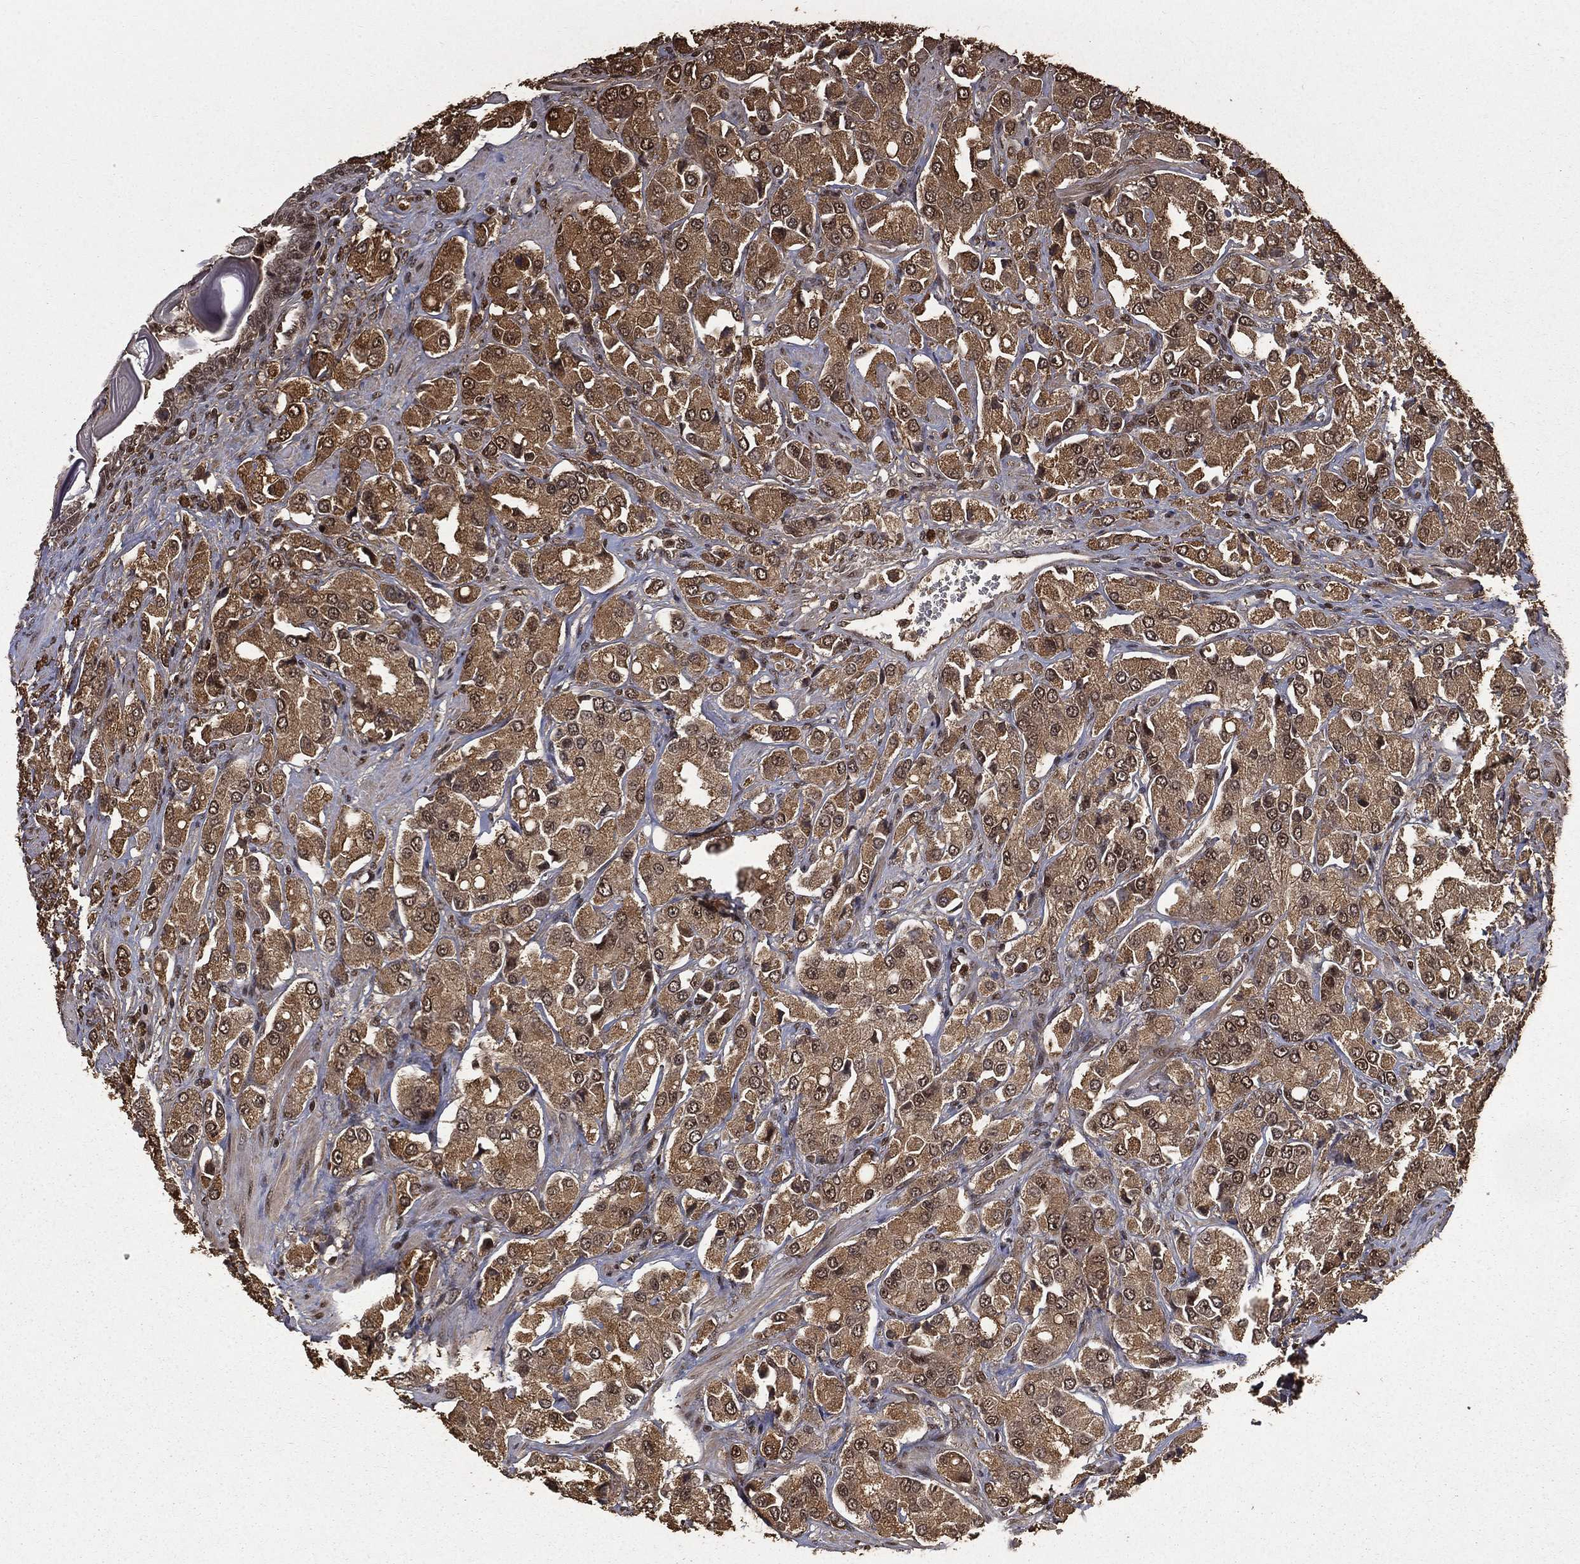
{"staining": {"intensity": "moderate", "quantity": "25%-75%", "location": "cytoplasmic/membranous"}, "tissue": "prostate cancer", "cell_type": "Tumor cells", "image_type": "cancer", "snomed": [{"axis": "morphology", "description": "Adenocarcinoma, NOS"}, {"axis": "topography", "description": "Prostate and seminal vesicle, NOS"}, {"axis": "topography", "description": "Prostate"}], "caption": "There is medium levels of moderate cytoplasmic/membranous expression in tumor cells of adenocarcinoma (prostate), as demonstrated by immunohistochemical staining (brown color).", "gene": "JMJD6", "patient": {"sex": "male", "age": 64}}